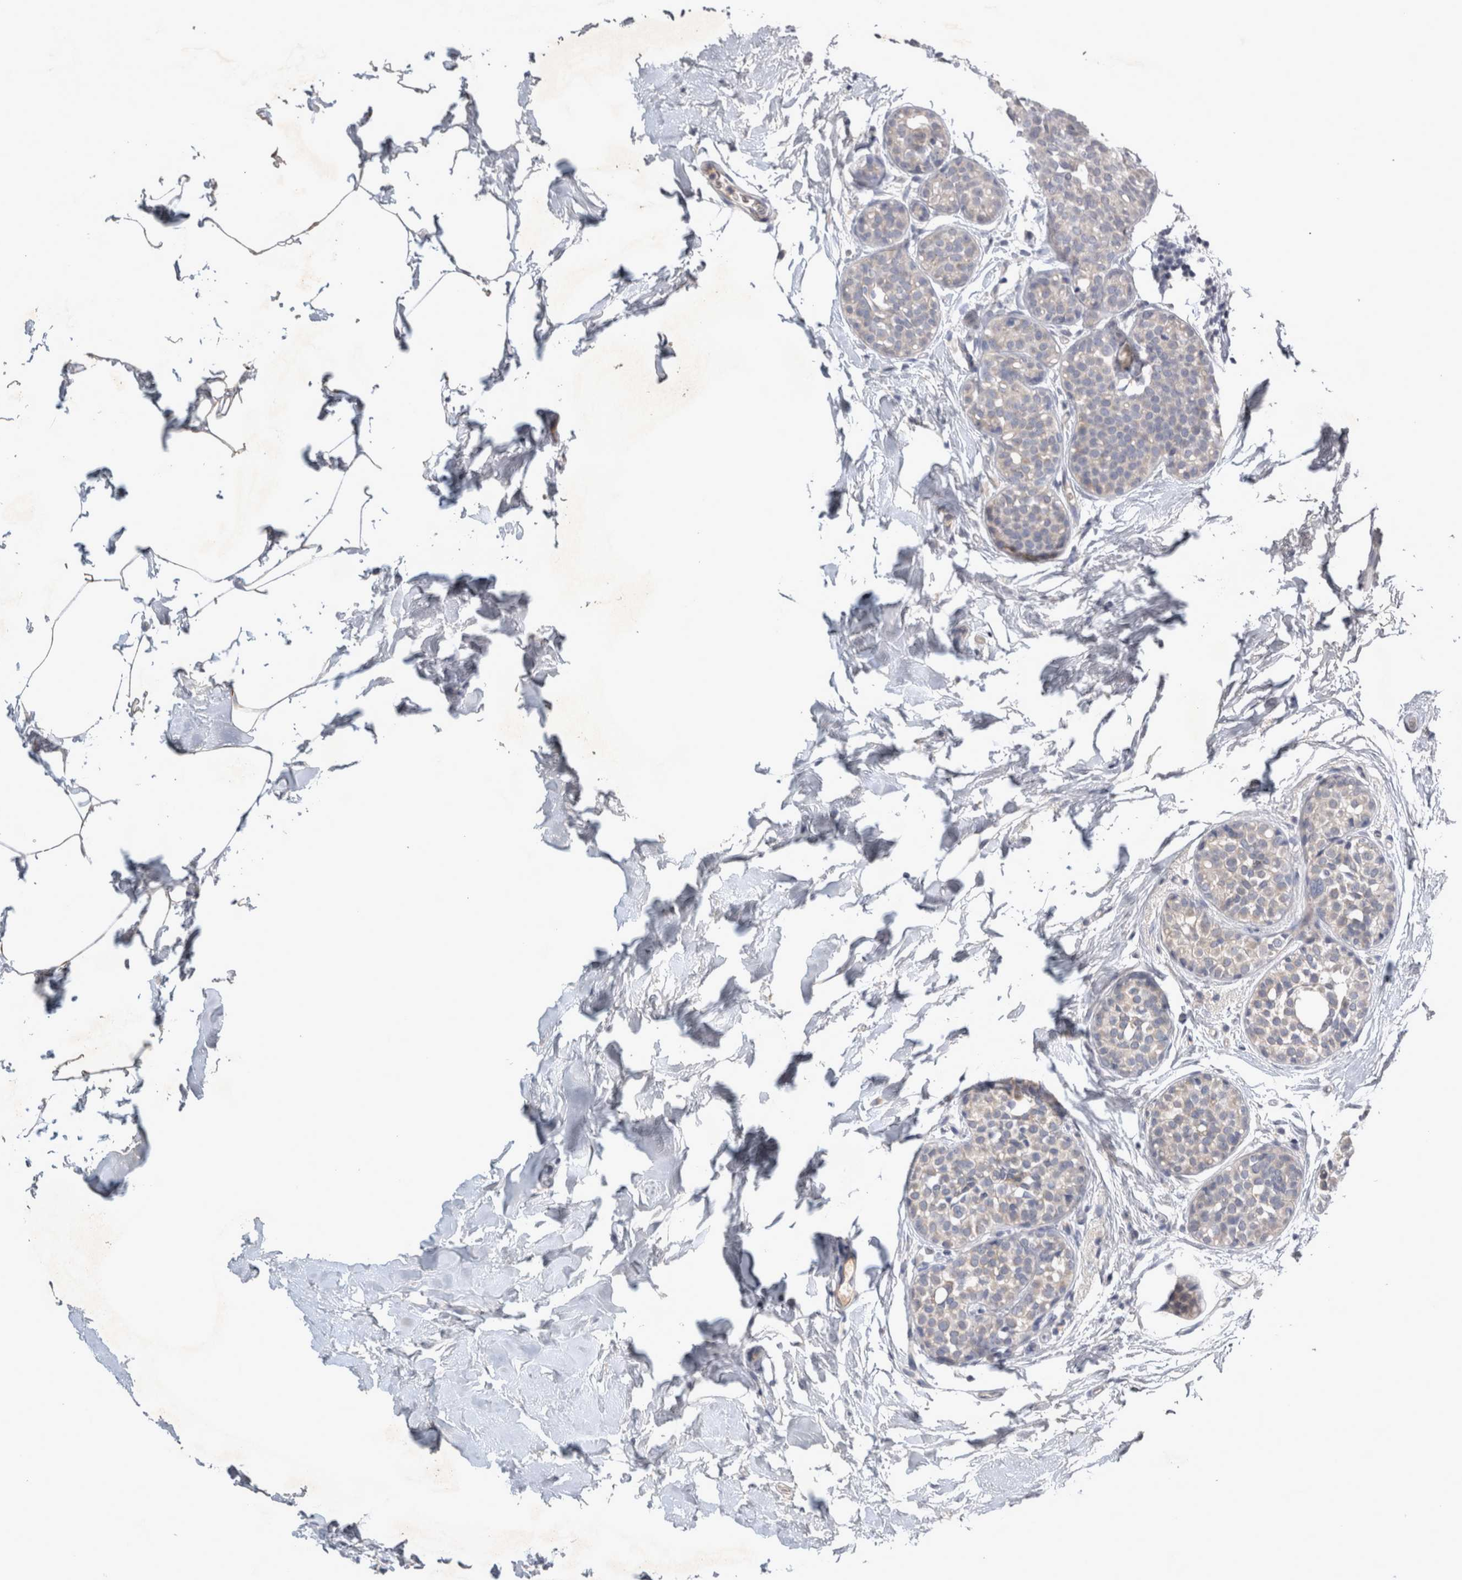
{"staining": {"intensity": "negative", "quantity": "none", "location": "none"}, "tissue": "breast cancer", "cell_type": "Tumor cells", "image_type": "cancer", "snomed": [{"axis": "morphology", "description": "Duct carcinoma"}, {"axis": "topography", "description": "Breast"}], "caption": "A high-resolution photomicrograph shows immunohistochemistry staining of breast cancer (infiltrating ductal carcinoma), which reveals no significant expression in tumor cells.", "gene": "SLC22A11", "patient": {"sex": "female", "age": 55}}